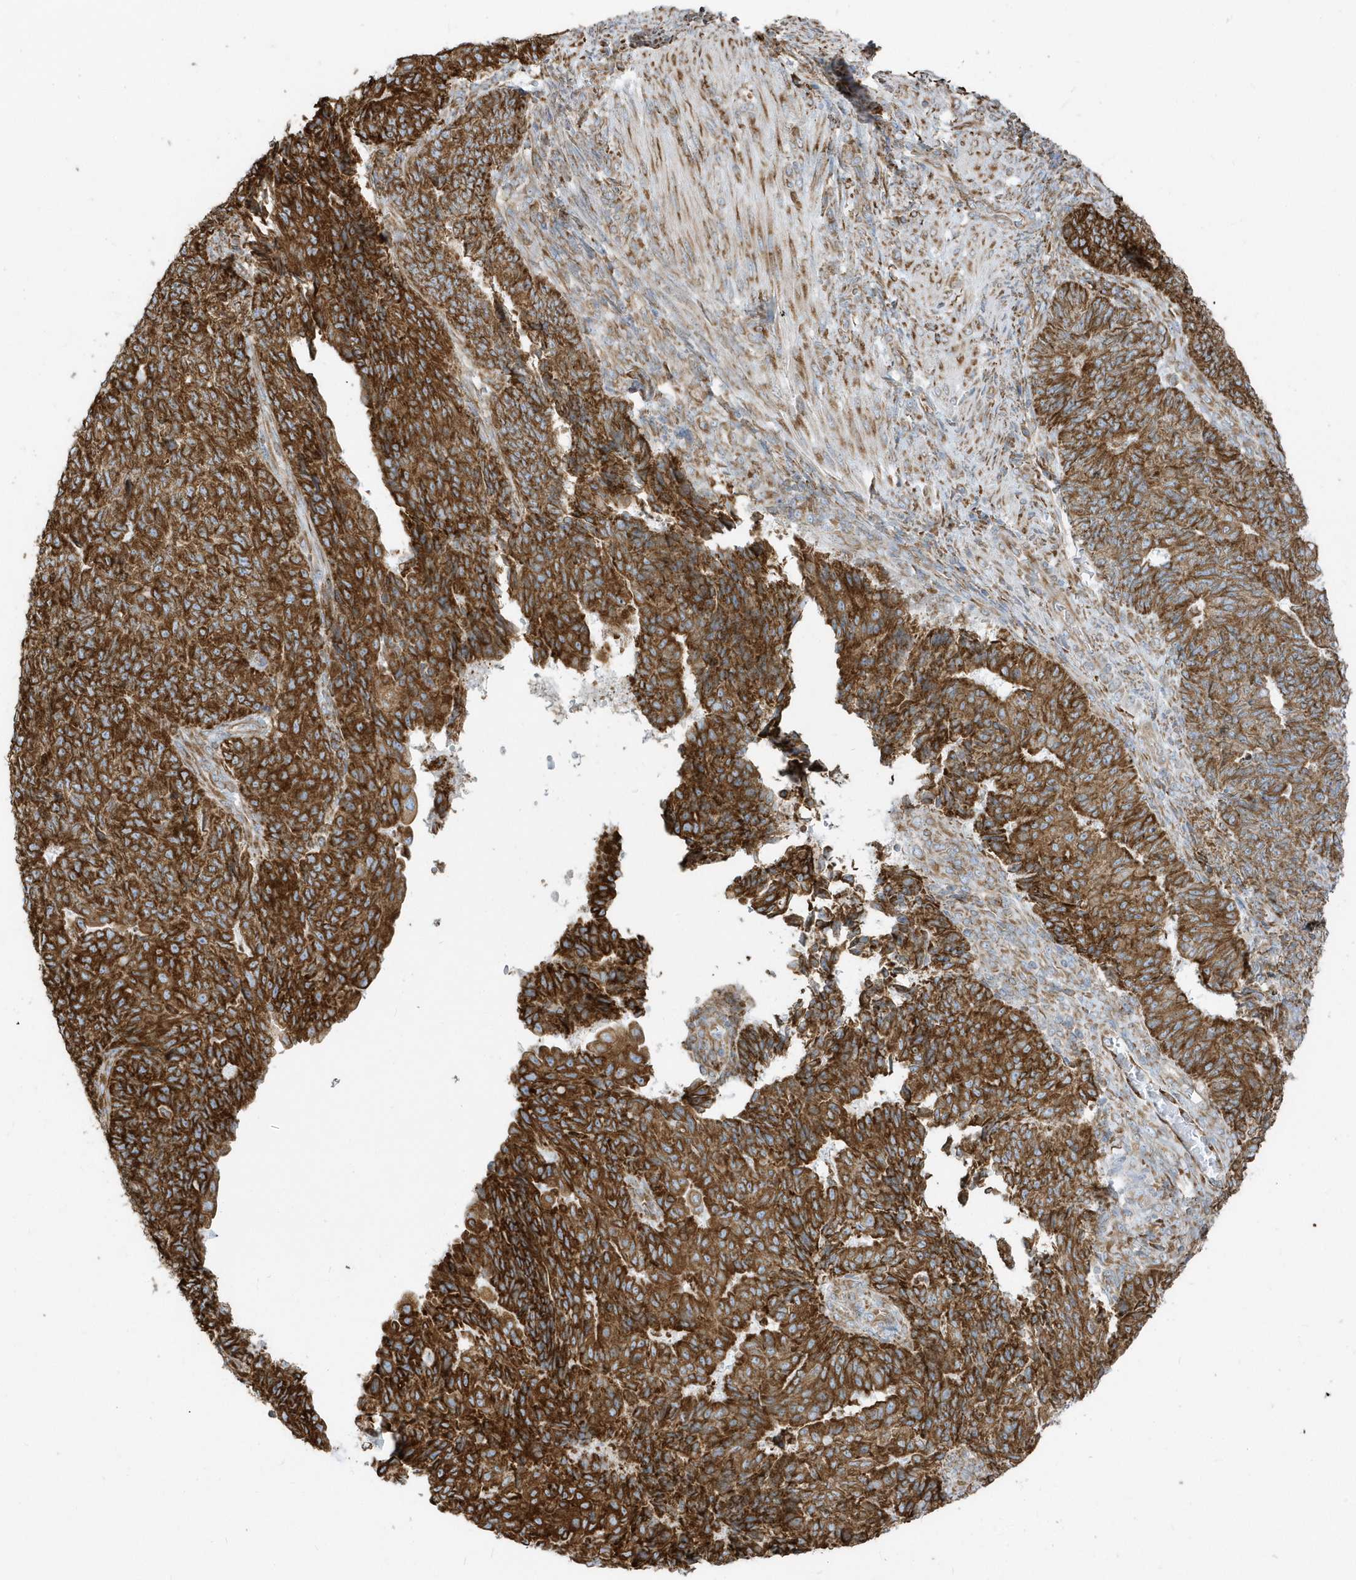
{"staining": {"intensity": "strong", "quantity": ">75%", "location": "cytoplasmic/membranous"}, "tissue": "endometrial cancer", "cell_type": "Tumor cells", "image_type": "cancer", "snomed": [{"axis": "morphology", "description": "Adenocarcinoma, NOS"}, {"axis": "topography", "description": "Endometrium"}], "caption": "A brown stain shows strong cytoplasmic/membranous staining of a protein in human adenocarcinoma (endometrial) tumor cells.", "gene": "PDIA6", "patient": {"sex": "female", "age": 32}}